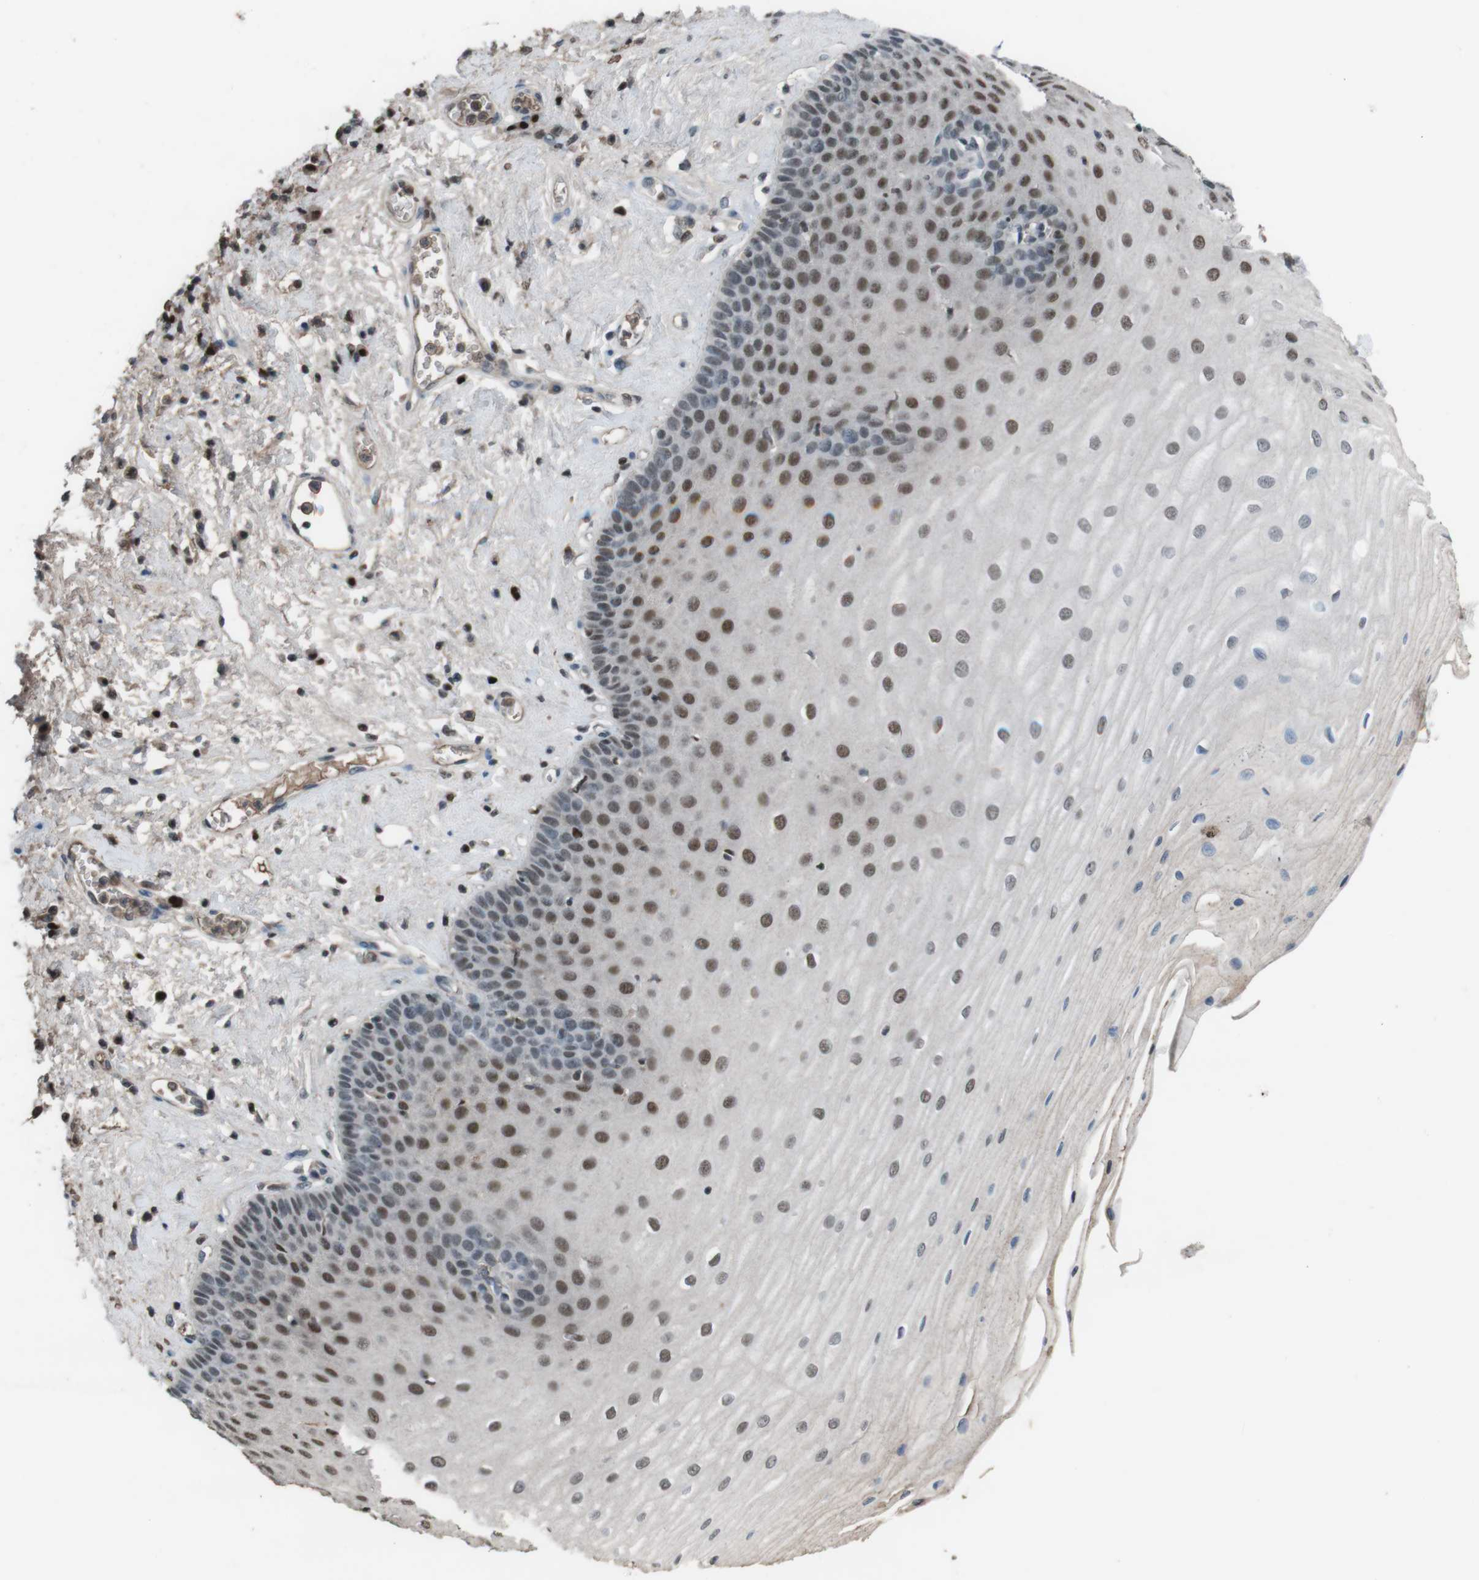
{"staining": {"intensity": "moderate", "quantity": ">75%", "location": "nuclear"}, "tissue": "esophagus", "cell_type": "Squamous epithelial cells", "image_type": "normal", "snomed": [{"axis": "morphology", "description": "Normal tissue, NOS"}, {"axis": "morphology", "description": "Squamous cell carcinoma, NOS"}, {"axis": "topography", "description": "Esophagus"}], "caption": "This is a photomicrograph of IHC staining of normal esophagus, which shows moderate staining in the nuclear of squamous epithelial cells.", "gene": "SUB1", "patient": {"sex": "male", "age": 65}}